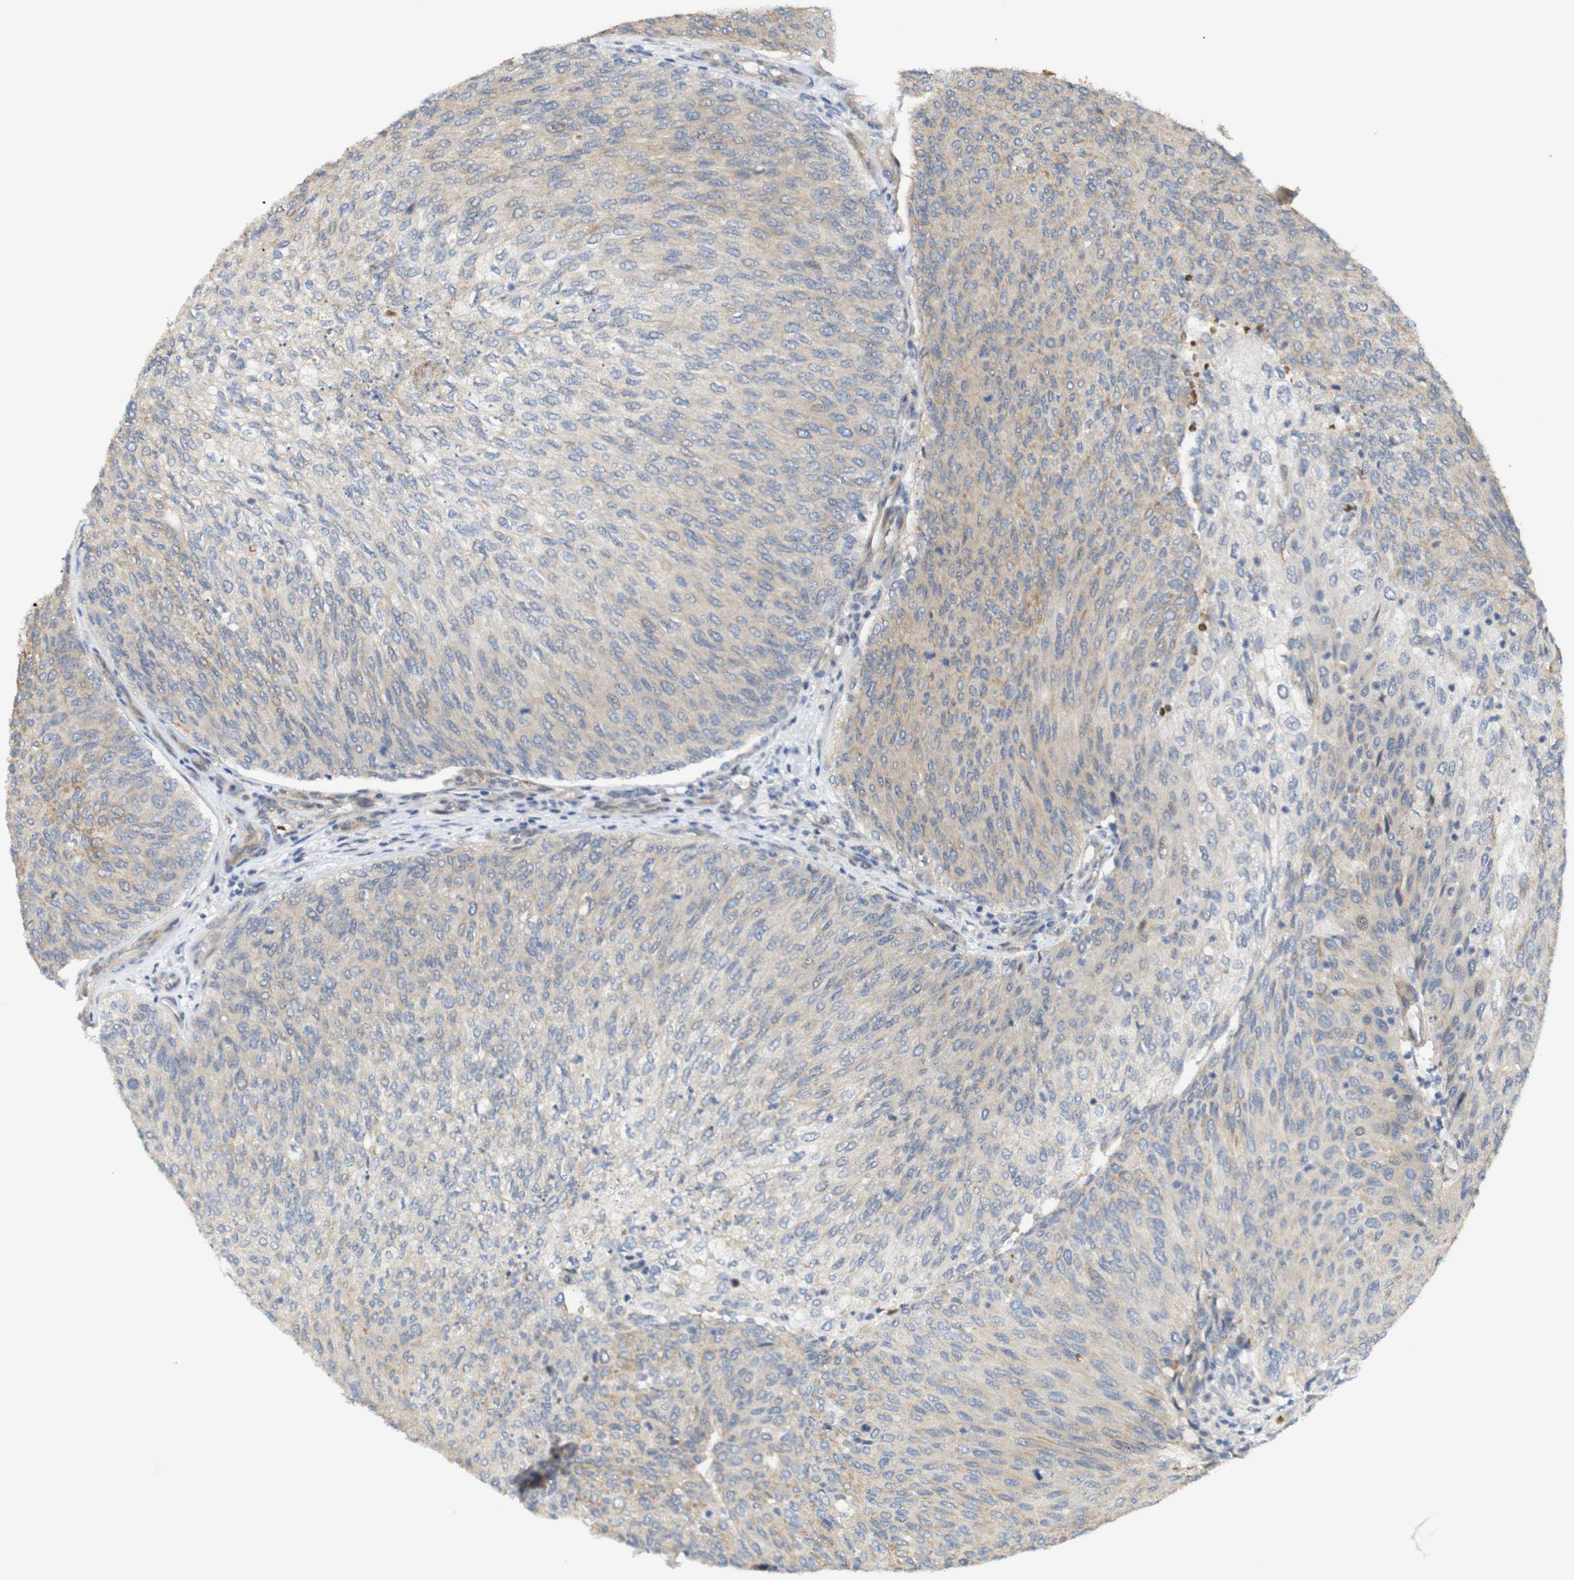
{"staining": {"intensity": "weak", "quantity": ">75%", "location": "cytoplasmic/membranous"}, "tissue": "urothelial cancer", "cell_type": "Tumor cells", "image_type": "cancer", "snomed": [{"axis": "morphology", "description": "Urothelial carcinoma, Low grade"}, {"axis": "topography", "description": "Urinary bladder"}], "caption": "Low-grade urothelial carcinoma tissue displays weak cytoplasmic/membranous positivity in about >75% of tumor cells", "gene": "RPTOR", "patient": {"sex": "female", "age": 79}}